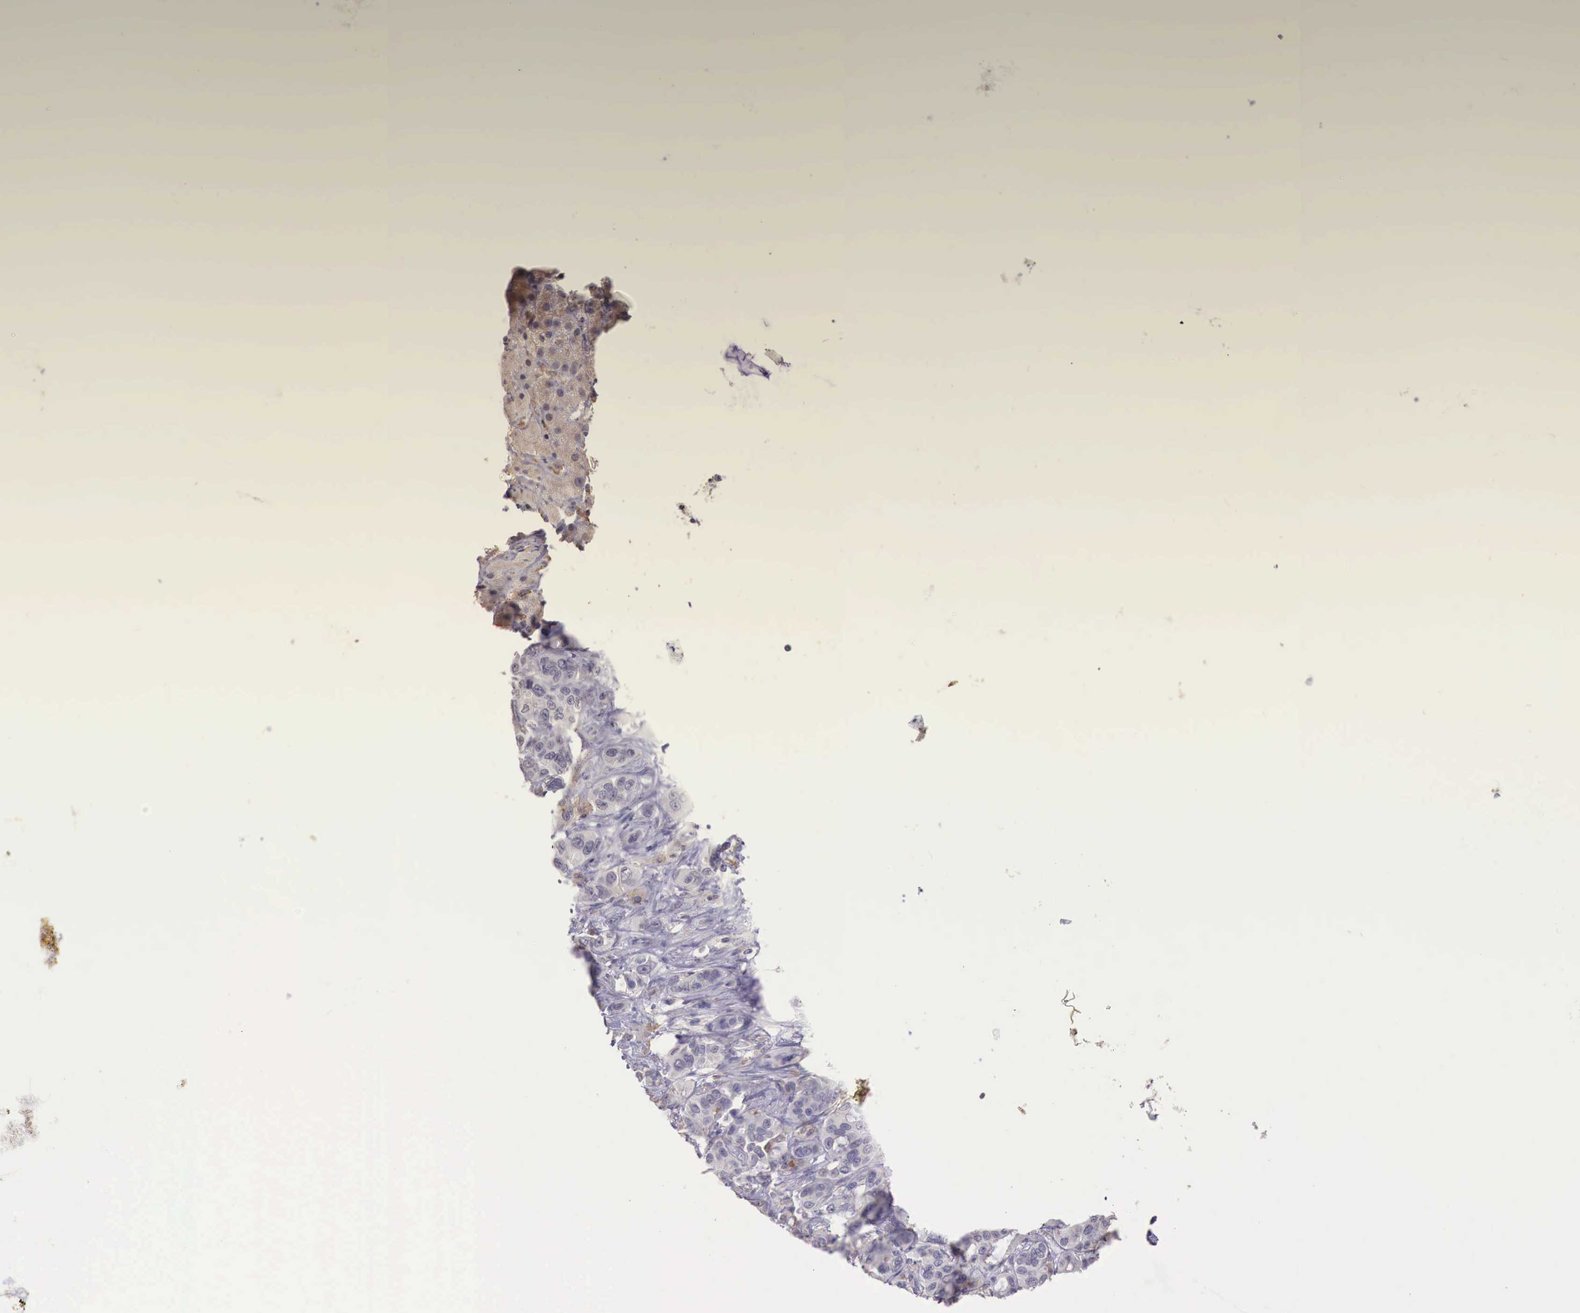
{"staining": {"intensity": "weak", "quantity": "<25%", "location": "cytoplasmic/membranous"}, "tissue": "liver cancer", "cell_type": "Tumor cells", "image_type": "cancer", "snomed": [{"axis": "morphology", "description": "Cholangiocarcinoma"}, {"axis": "topography", "description": "Liver"}], "caption": "IHC photomicrograph of human liver cancer (cholangiocarcinoma) stained for a protein (brown), which exhibits no positivity in tumor cells.", "gene": "CHRDL1", "patient": {"sex": "female", "age": 79}}